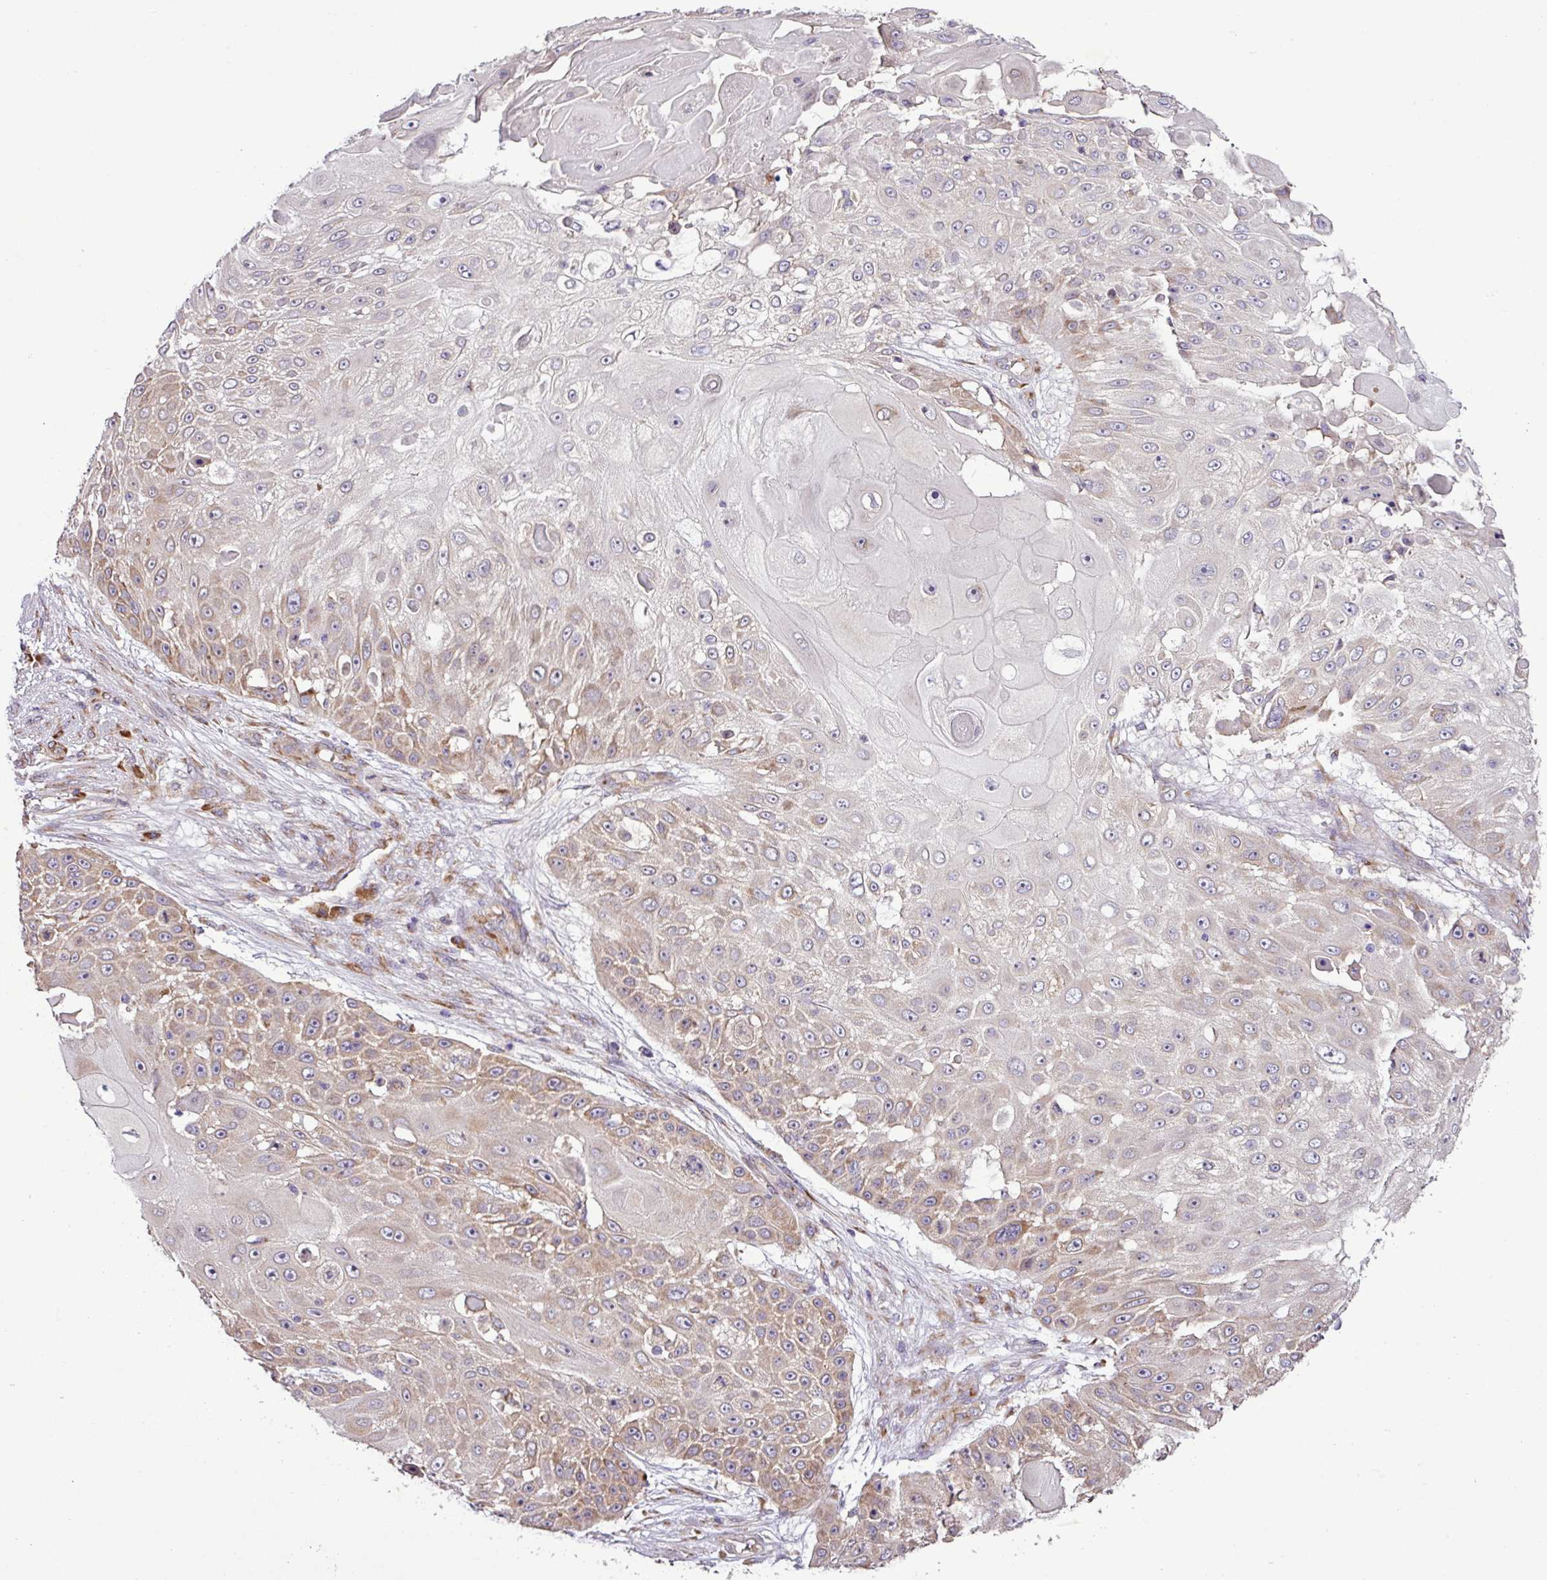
{"staining": {"intensity": "weak", "quantity": "25%-75%", "location": "cytoplasmic/membranous"}, "tissue": "skin cancer", "cell_type": "Tumor cells", "image_type": "cancer", "snomed": [{"axis": "morphology", "description": "Squamous cell carcinoma, NOS"}, {"axis": "topography", "description": "Skin"}], "caption": "Immunohistochemistry (DAB) staining of squamous cell carcinoma (skin) reveals weak cytoplasmic/membranous protein positivity in about 25%-75% of tumor cells.", "gene": "RPL13", "patient": {"sex": "female", "age": 86}}